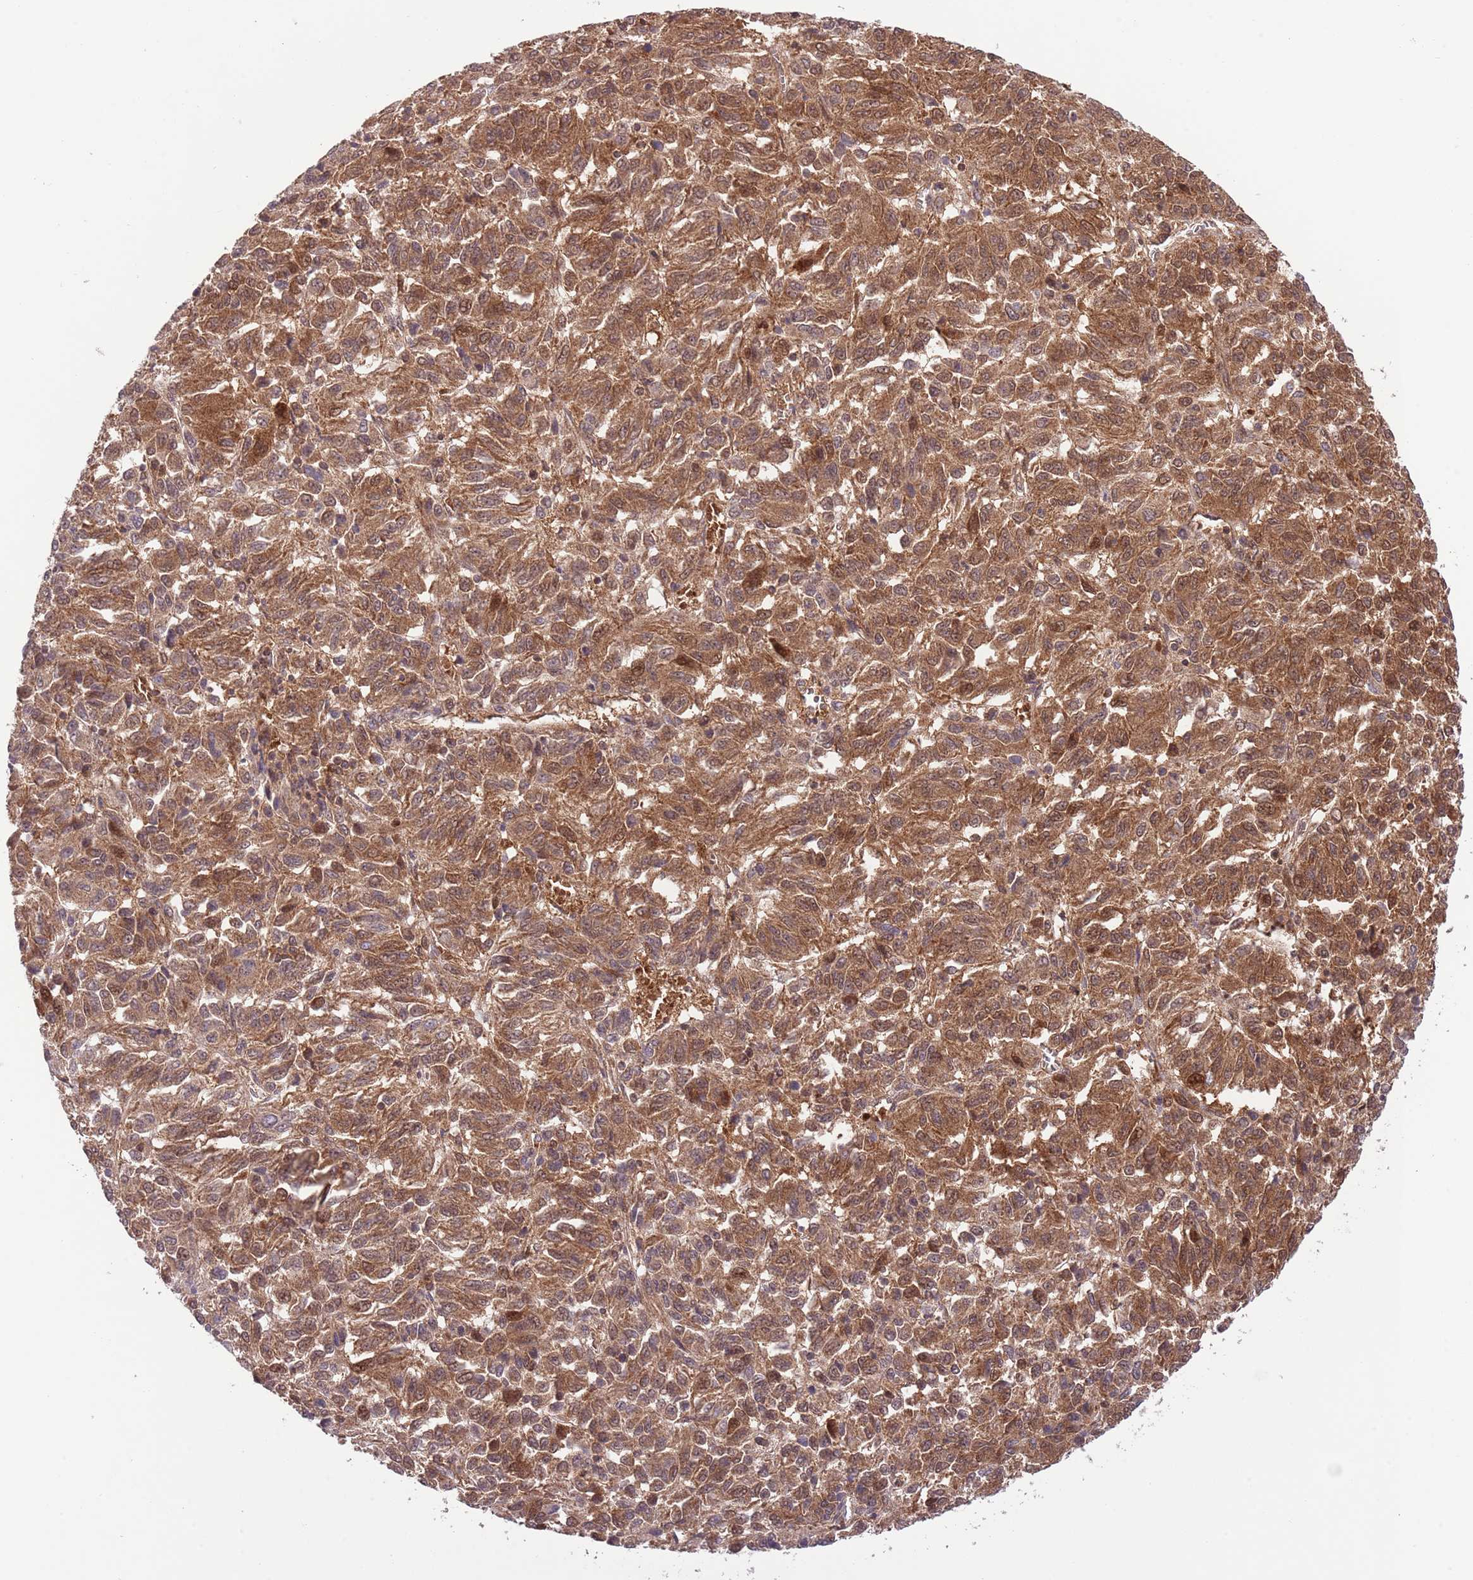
{"staining": {"intensity": "moderate", "quantity": ">75%", "location": "cytoplasmic/membranous,nuclear"}, "tissue": "melanoma", "cell_type": "Tumor cells", "image_type": "cancer", "snomed": [{"axis": "morphology", "description": "Malignant melanoma, Metastatic site"}, {"axis": "topography", "description": "Lung"}], "caption": "The immunohistochemical stain shows moderate cytoplasmic/membranous and nuclear positivity in tumor cells of melanoma tissue. Using DAB (3,3'-diaminobenzidine) (brown) and hematoxylin (blue) stains, captured at high magnification using brightfield microscopy.", "gene": "HDHD2", "patient": {"sex": "male", "age": 64}}